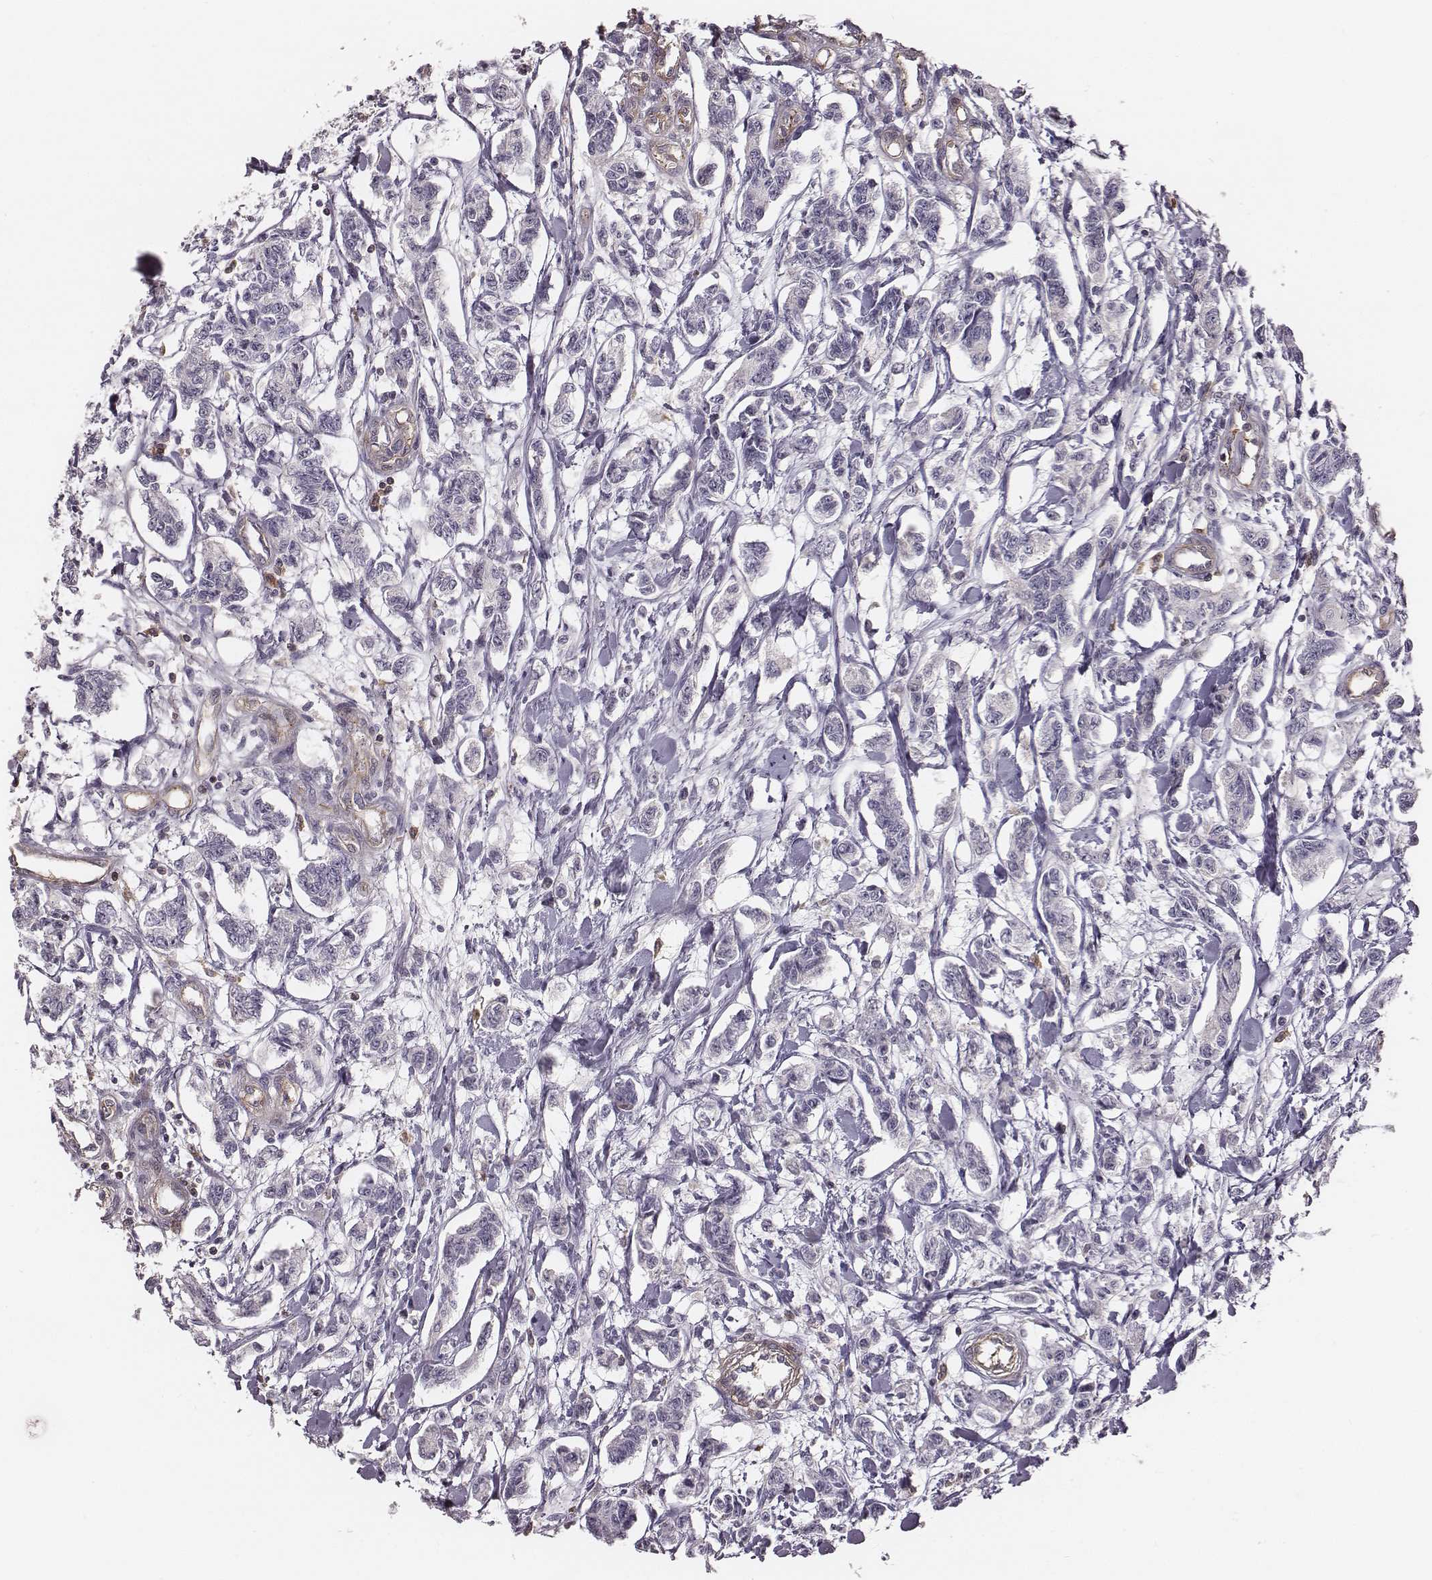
{"staining": {"intensity": "negative", "quantity": "none", "location": "none"}, "tissue": "carcinoid", "cell_type": "Tumor cells", "image_type": "cancer", "snomed": [{"axis": "morphology", "description": "Carcinoid, malignant, NOS"}, {"axis": "topography", "description": "Kidney"}], "caption": "Immunohistochemical staining of human carcinoid (malignant) reveals no significant positivity in tumor cells.", "gene": "ZYX", "patient": {"sex": "female", "age": 41}}